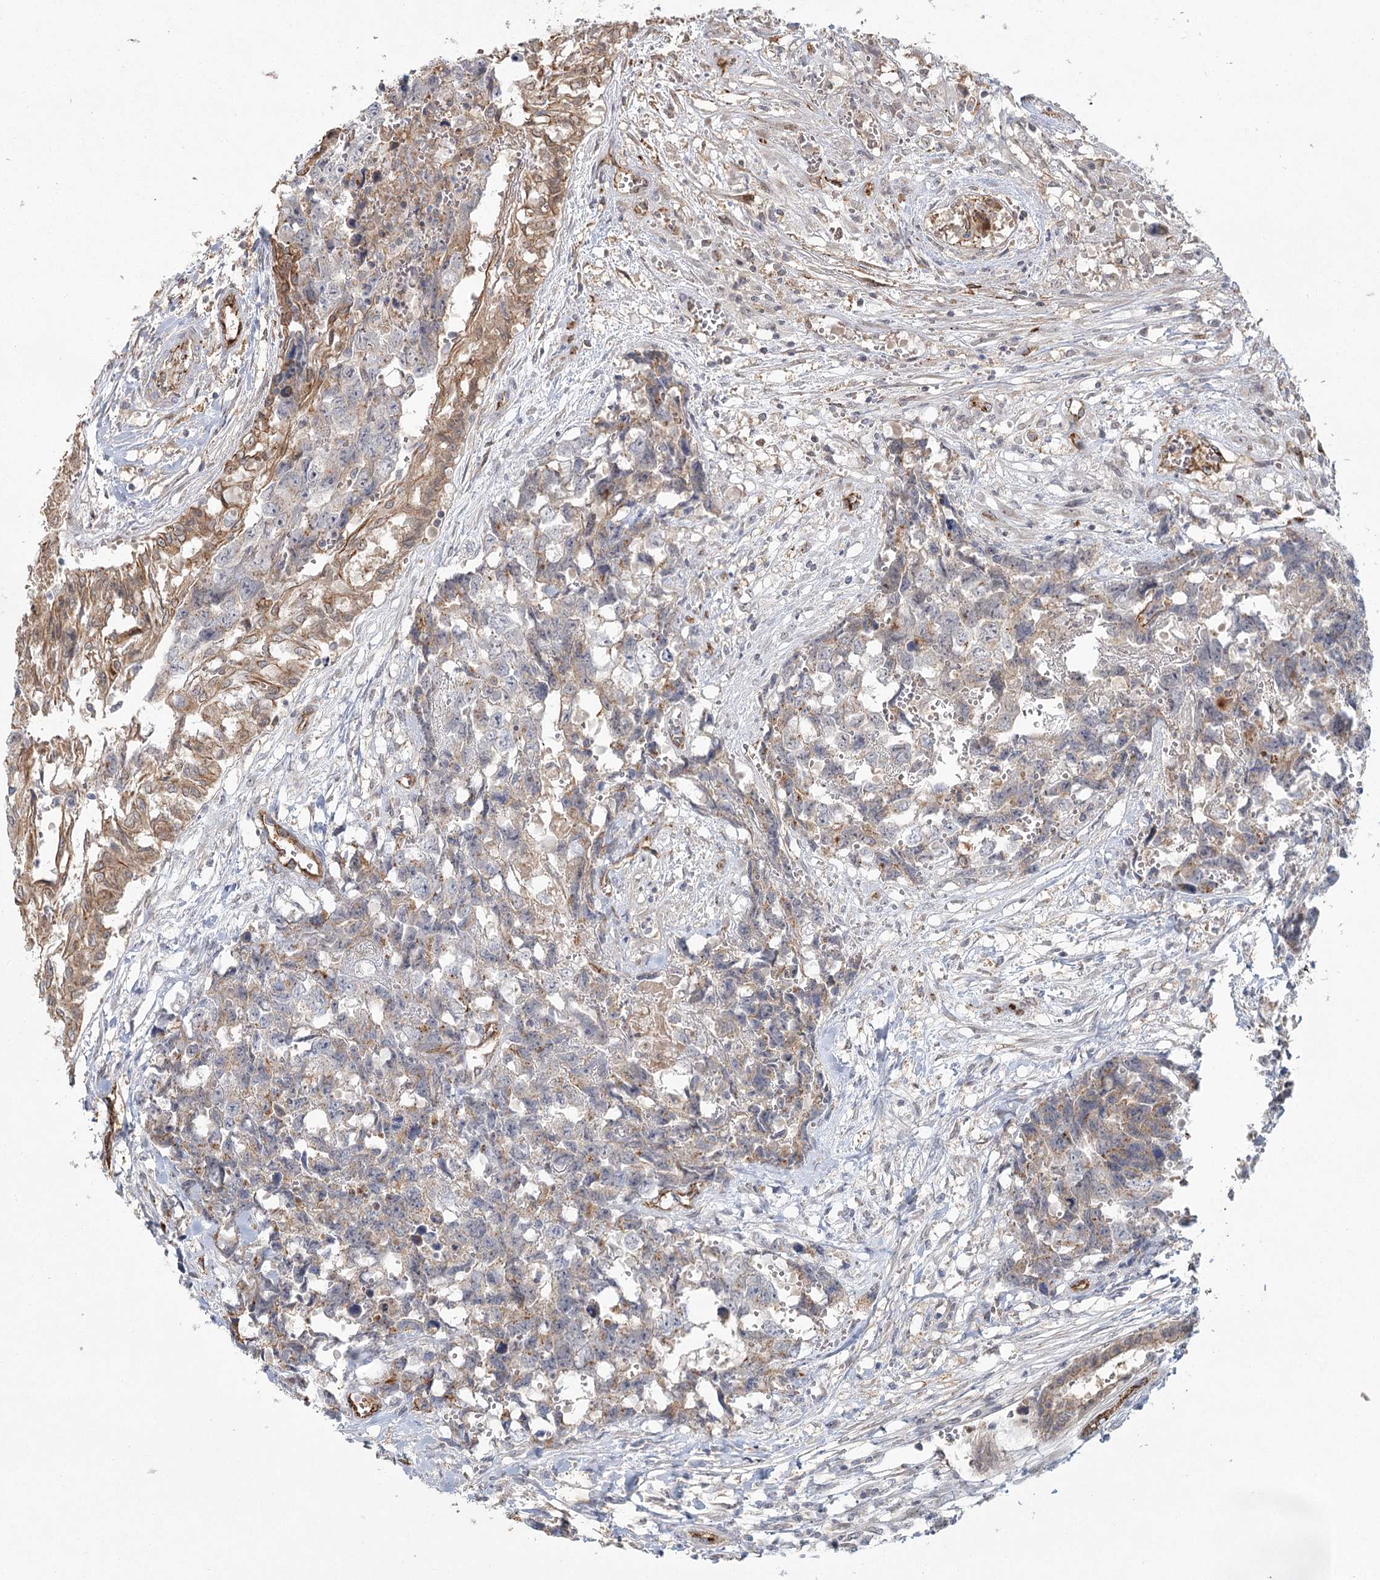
{"staining": {"intensity": "weak", "quantity": "<25%", "location": "cytoplasmic/membranous"}, "tissue": "testis cancer", "cell_type": "Tumor cells", "image_type": "cancer", "snomed": [{"axis": "morphology", "description": "Carcinoma, Embryonal, NOS"}, {"axis": "topography", "description": "Testis"}], "caption": "Testis cancer was stained to show a protein in brown. There is no significant staining in tumor cells.", "gene": "KBTBD4", "patient": {"sex": "male", "age": 31}}